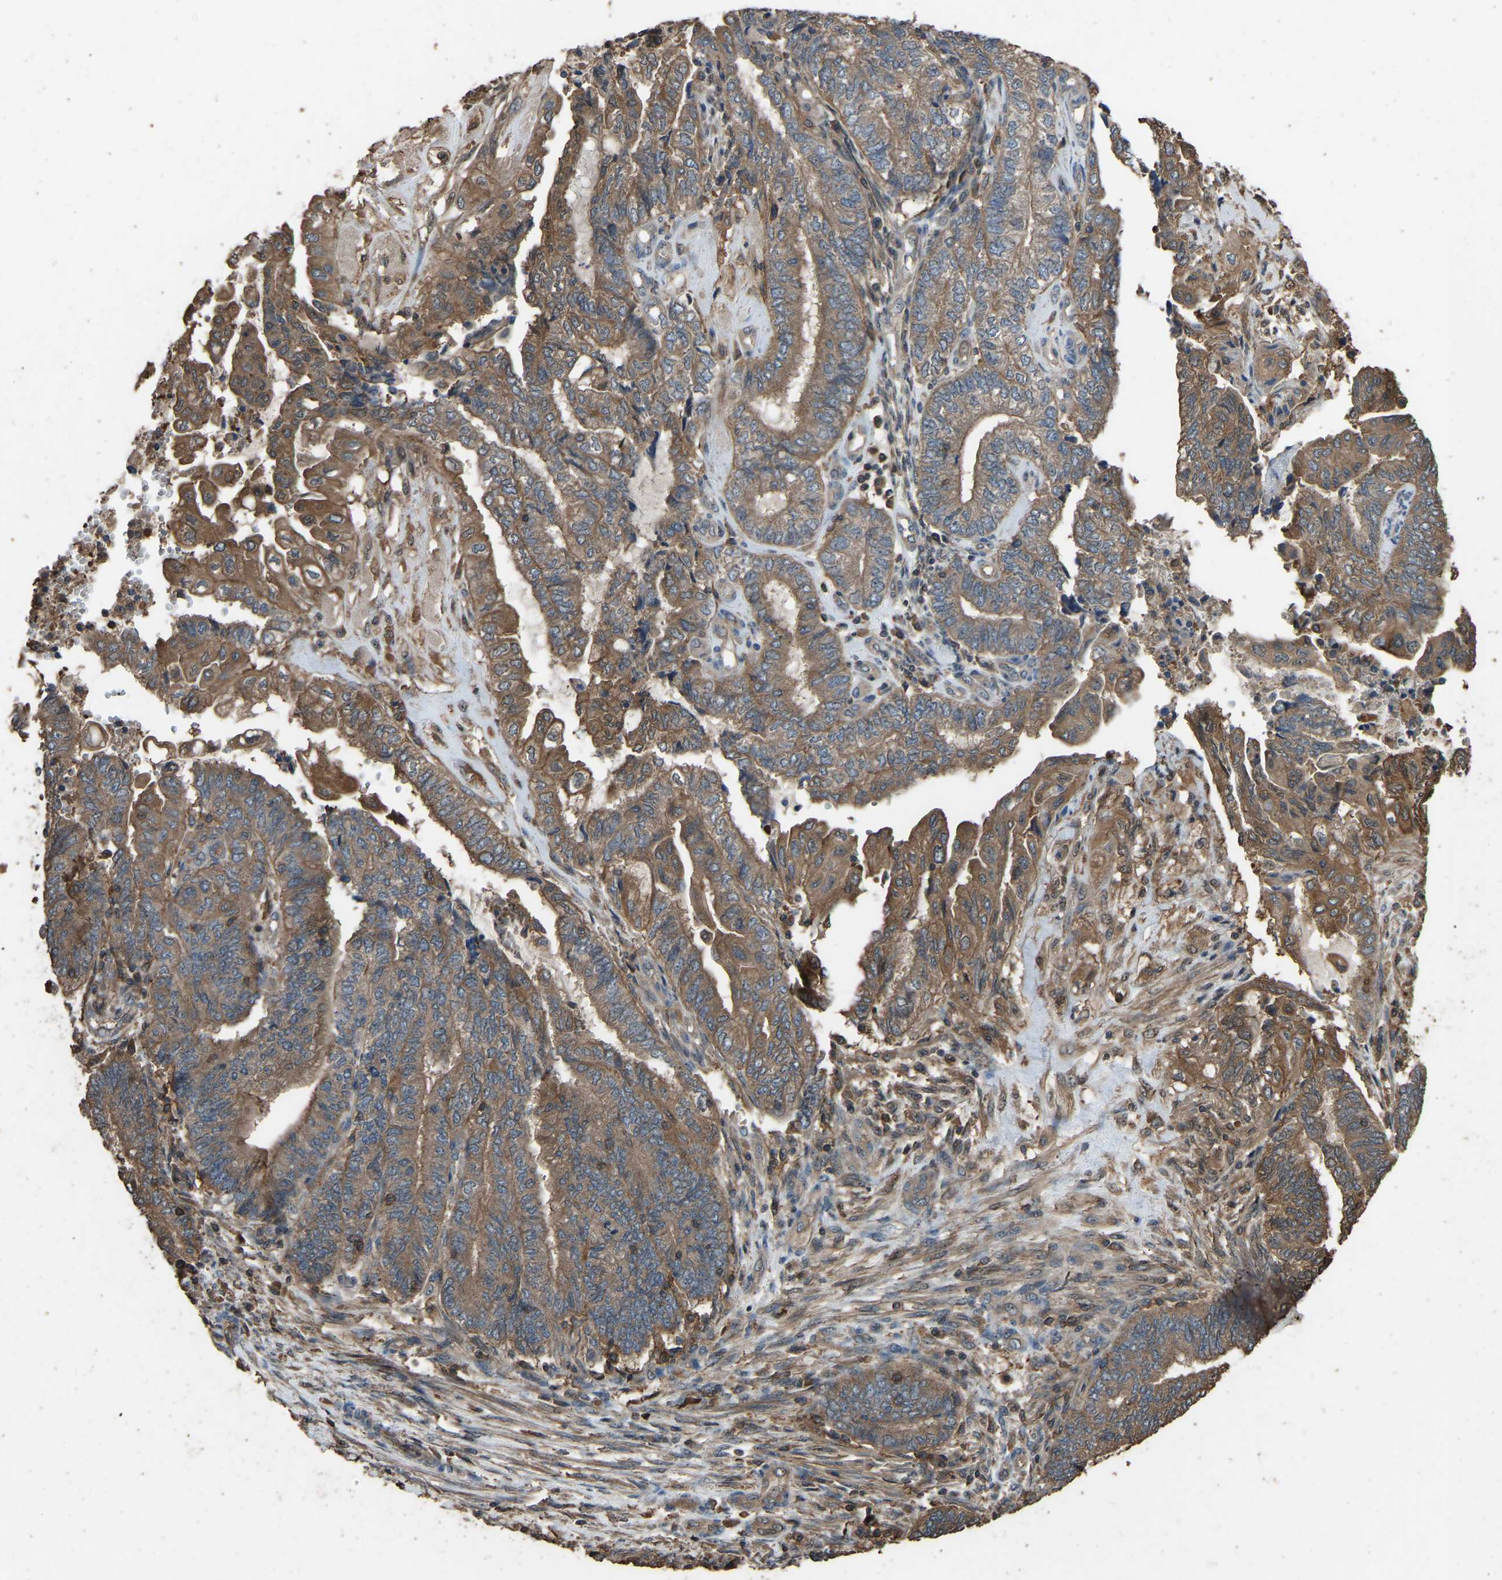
{"staining": {"intensity": "moderate", "quantity": ">75%", "location": "cytoplasmic/membranous"}, "tissue": "endometrial cancer", "cell_type": "Tumor cells", "image_type": "cancer", "snomed": [{"axis": "morphology", "description": "Adenocarcinoma, NOS"}, {"axis": "topography", "description": "Uterus"}, {"axis": "topography", "description": "Endometrium"}], "caption": "Protein staining of endometrial adenocarcinoma tissue demonstrates moderate cytoplasmic/membranous positivity in approximately >75% of tumor cells.", "gene": "FHIT", "patient": {"sex": "female", "age": 70}}